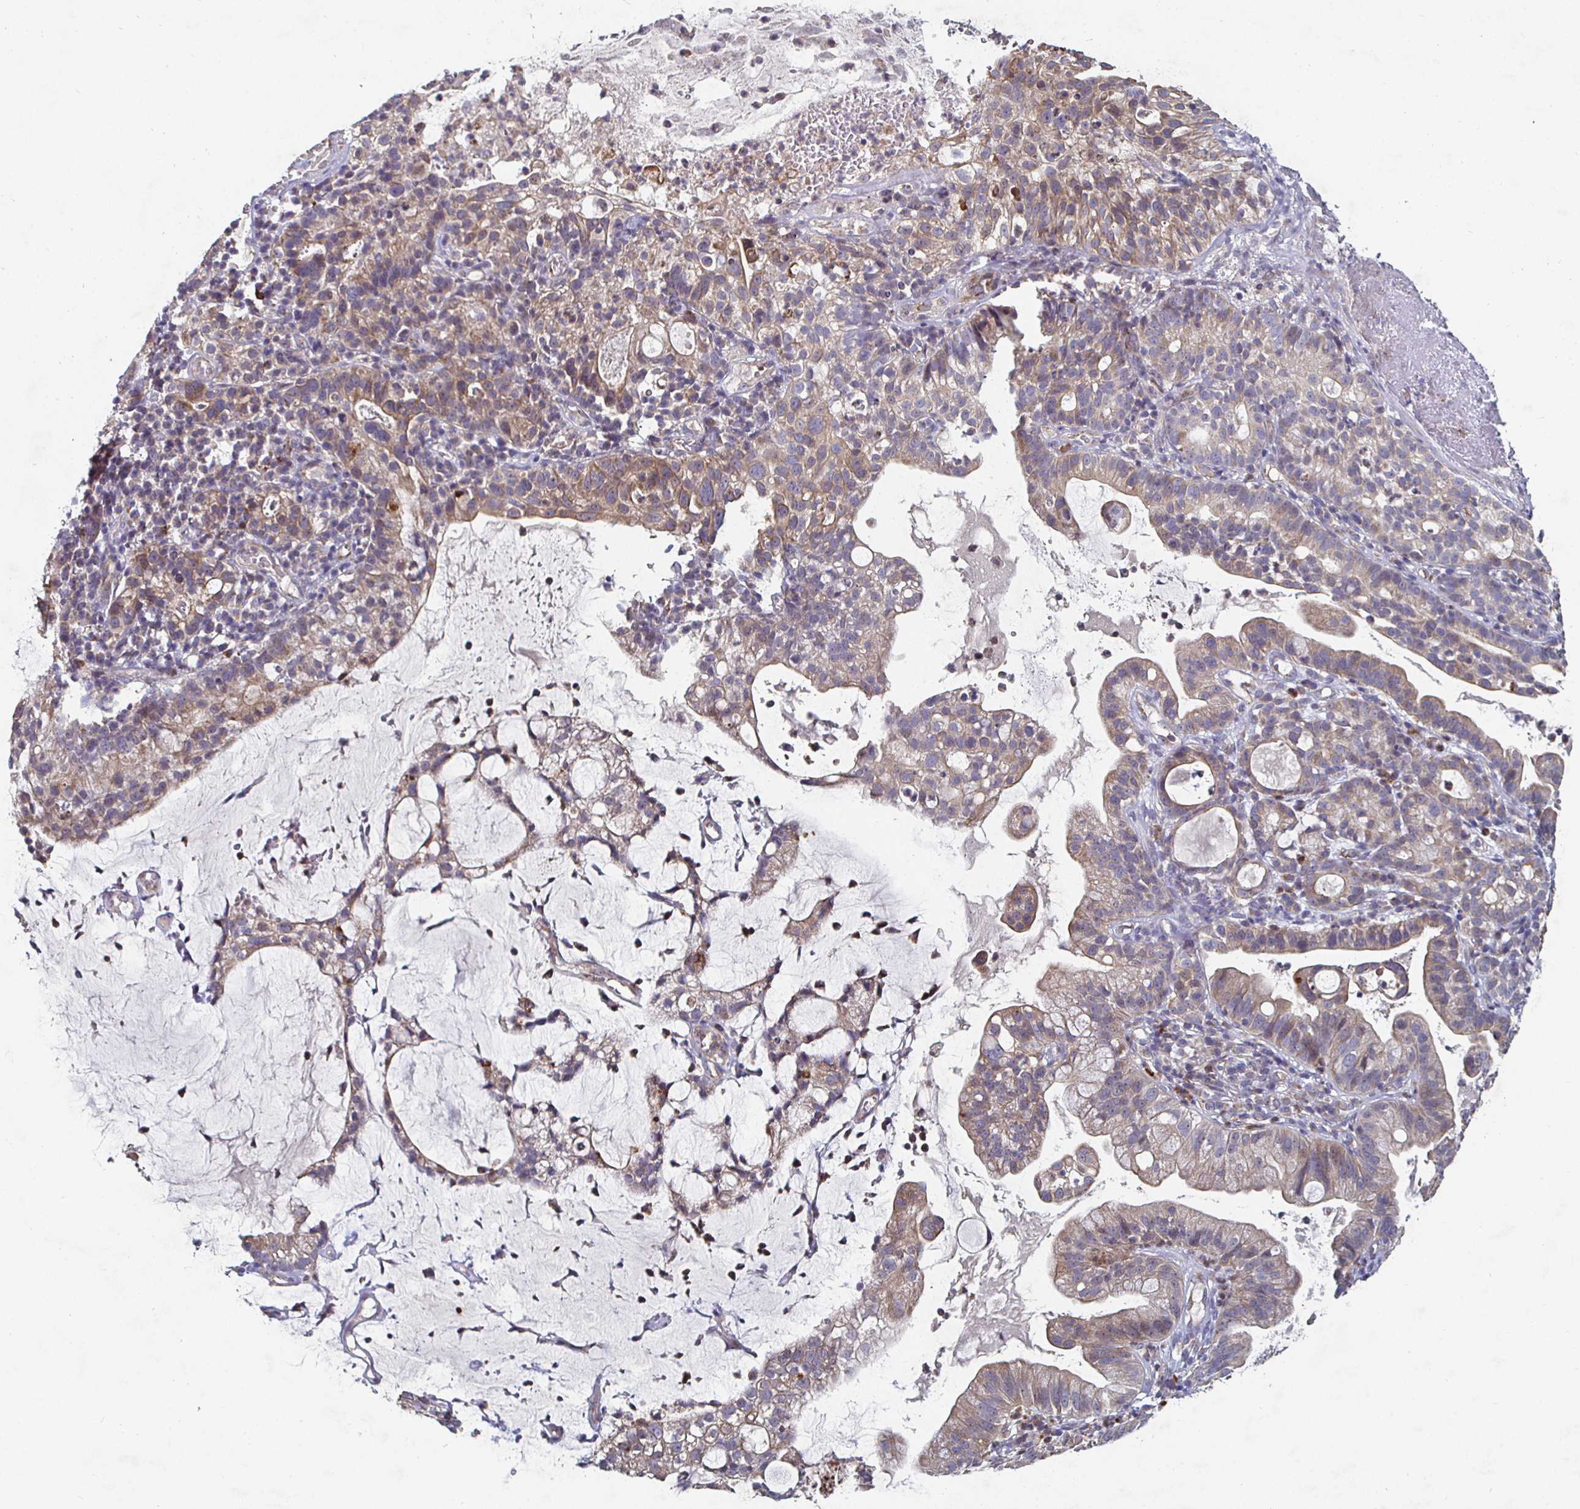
{"staining": {"intensity": "weak", "quantity": ">75%", "location": "cytoplasmic/membranous"}, "tissue": "cervical cancer", "cell_type": "Tumor cells", "image_type": "cancer", "snomed": [{"axis": "morphology", "description": "Adenocarcinoma, NOS"}, {"axis": "topography", "description": "Cervix"}], "caption": "Immunohistochemical staining of human cervical cancer displays low levels of weak cytoplasmic/membranous protein positivity in about >75% of tumor cells.", "gene": "NRSN1", "patient": {"sex": "female", "age": 41}}